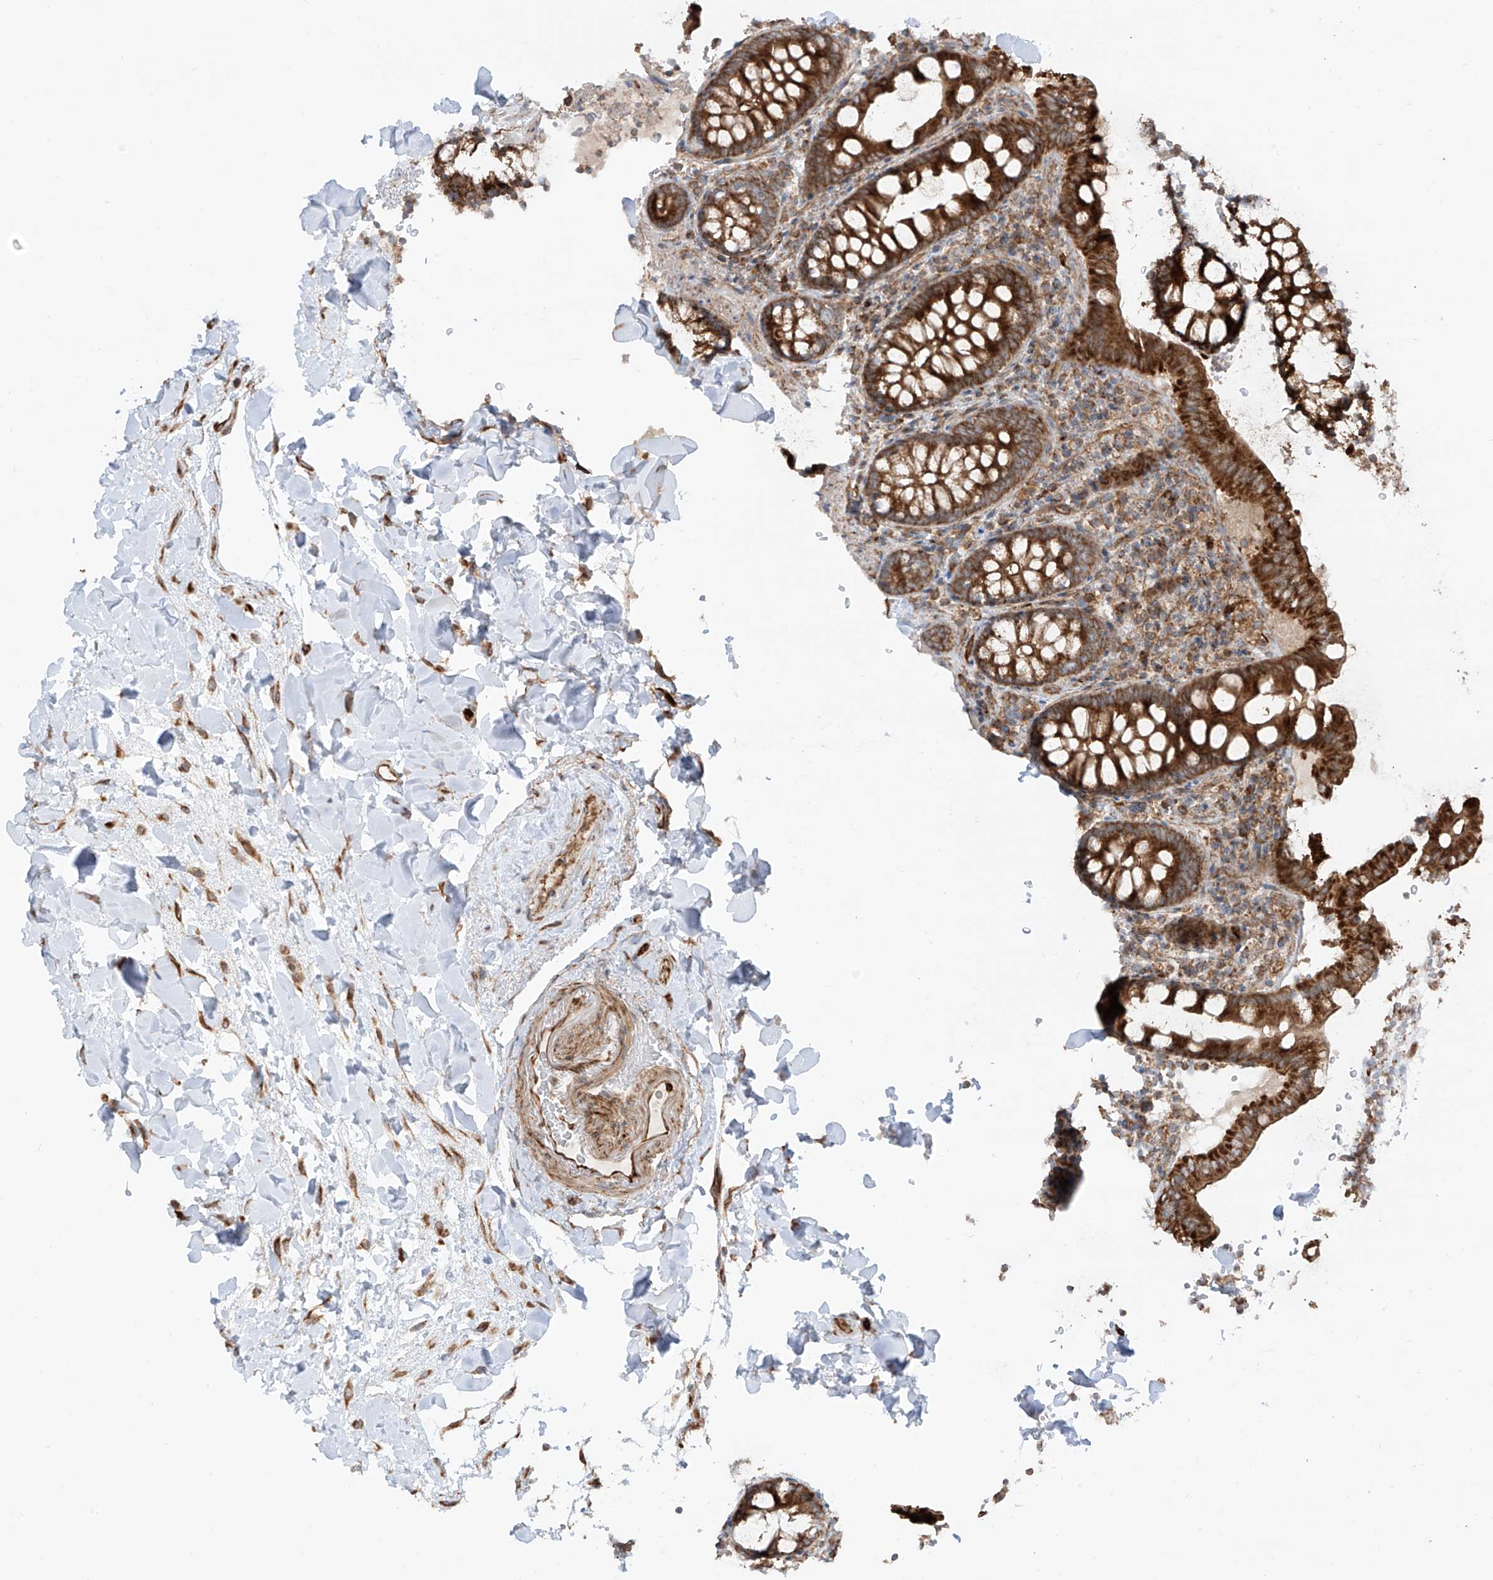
{"staining": {"intensity": "moderate", "quantity": ">75%", "location": "cytoplasmic/membranous"}, "tissue": "colon", "cell_type": "Endothelial cells", "image_type": "normal", "snomed": [{"axis": "morphology", "description": "Normal tissue, NOS"}, {"axis": "topography", "description": "Colon"}], "caption": "The micrograph displays immunohistochemical staining of benign colon. There is moderate cytoplasmic/membranous staining is present in approximately >75% of endothelial cells.", "gene": "EIF5B", "patient": {"sex": "female", "age": 79}}